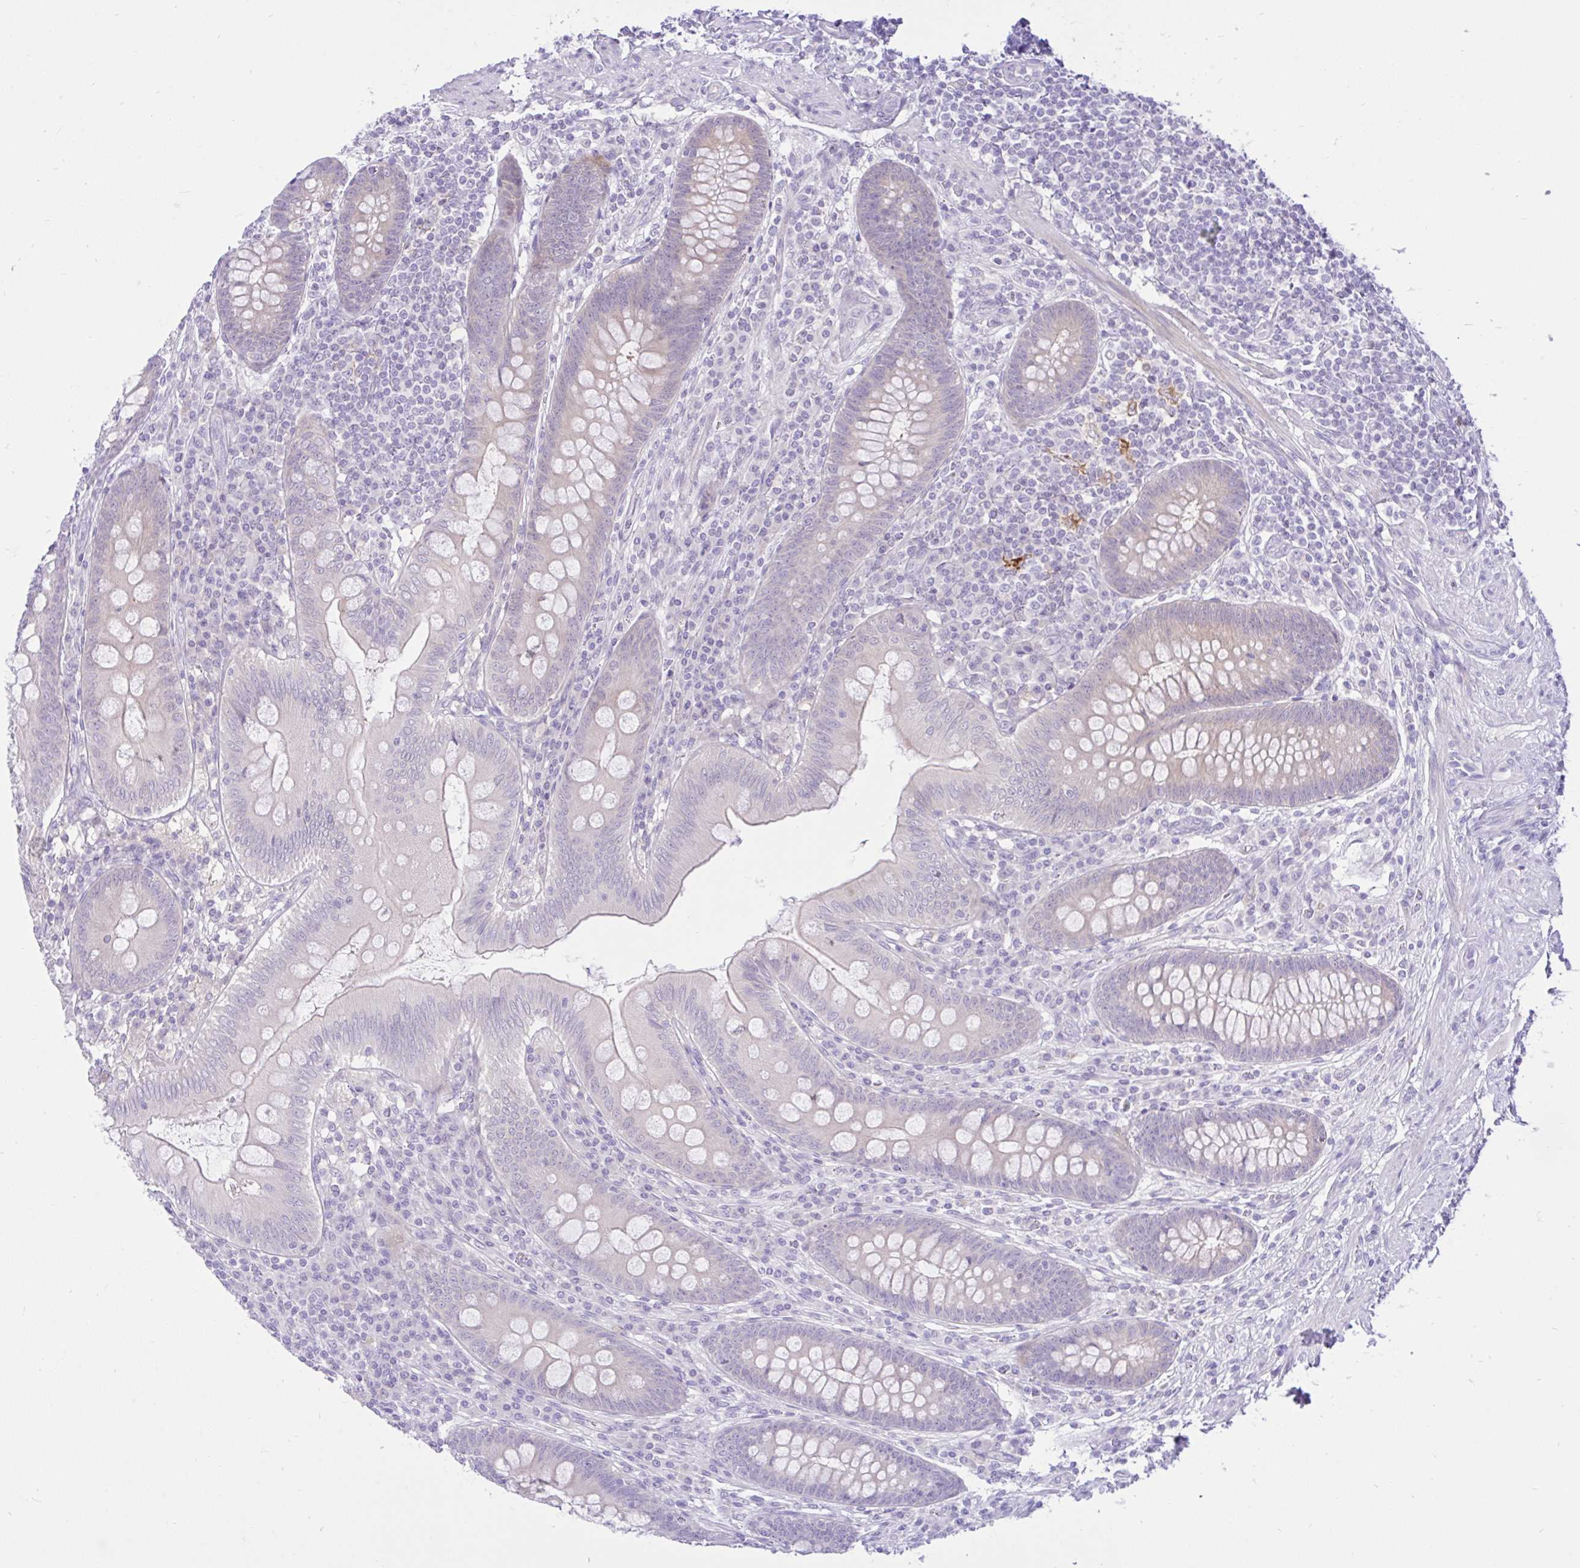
{"staining": {"intensity": "weak", "quantity": "<25%", "location": "cytoplasmic/membranous"}, "tissue": "appendix", "cell_type": "Glandular cells", "image_type": "normal", "snomed": [{"axis": "morphology", "description": "Normal tissue, NOS"}, {"axis": "topography", "description": "Appendix"}], "caption": "DAB (3,3'-diaminobenzidine) immunohistochemical staining of benign human appendix demonstrates no significant expression in glandular cells.", "gene": "ZNF101", "patient": {"sex": "male", "age": 71}}